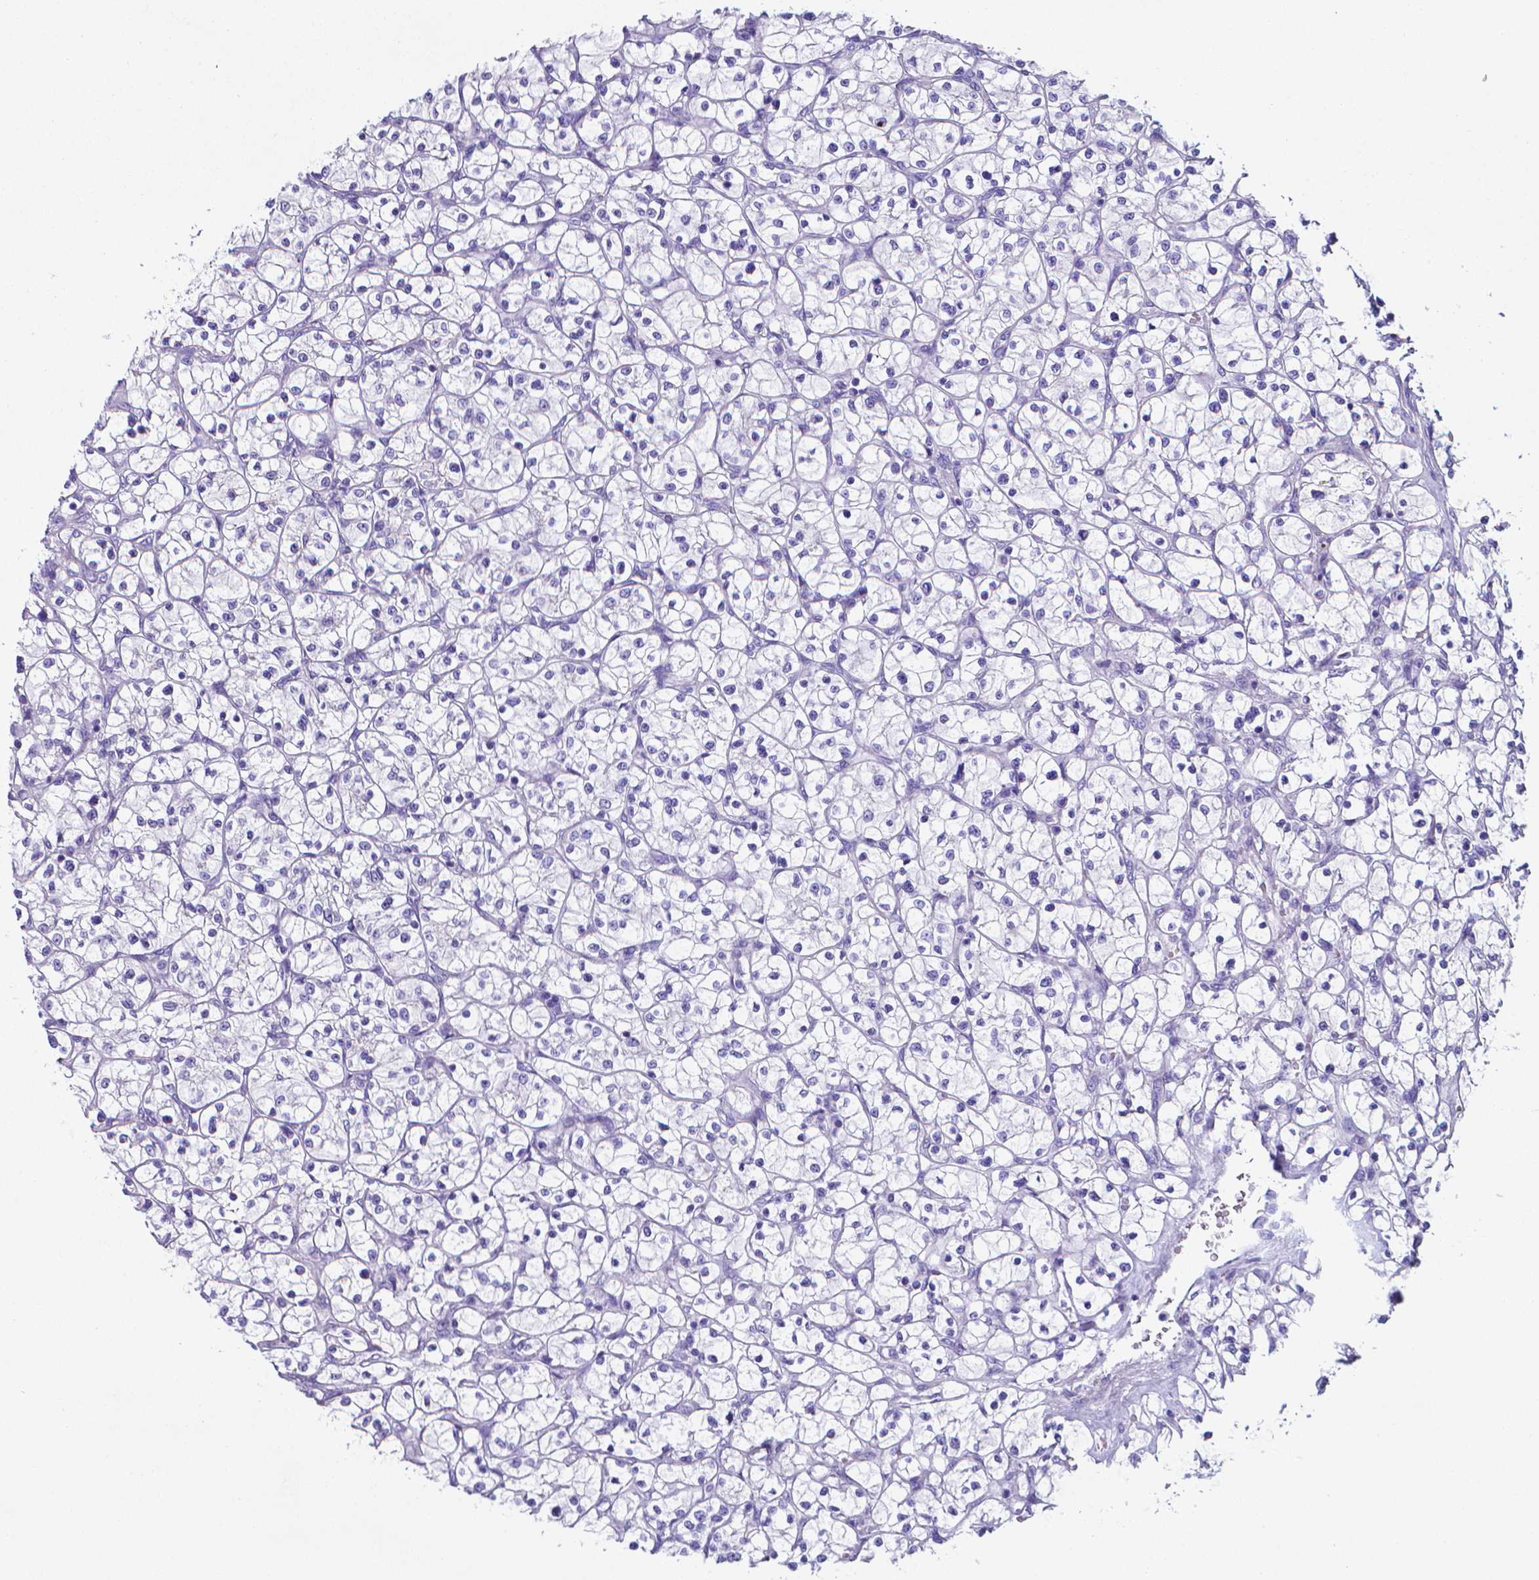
{"staining": {"intensity": "negative", "quantity": "none", "location": "none"}, "tissue": "renal cancer", "cell_type": "Tumor cells", "image_type": "cancer", "snomed": [{"axis": "morphology", "description": "Adenocarcinoma, NOS"}, {"axis": "topography", "description": "Kidney"}], "caption": "Renal adenocarcinoma was stained to show a protein in brown. There is no significant staining in tumor cells.", "gene": "LRRC73", "patient": {"sex": "female", "age": 64}}